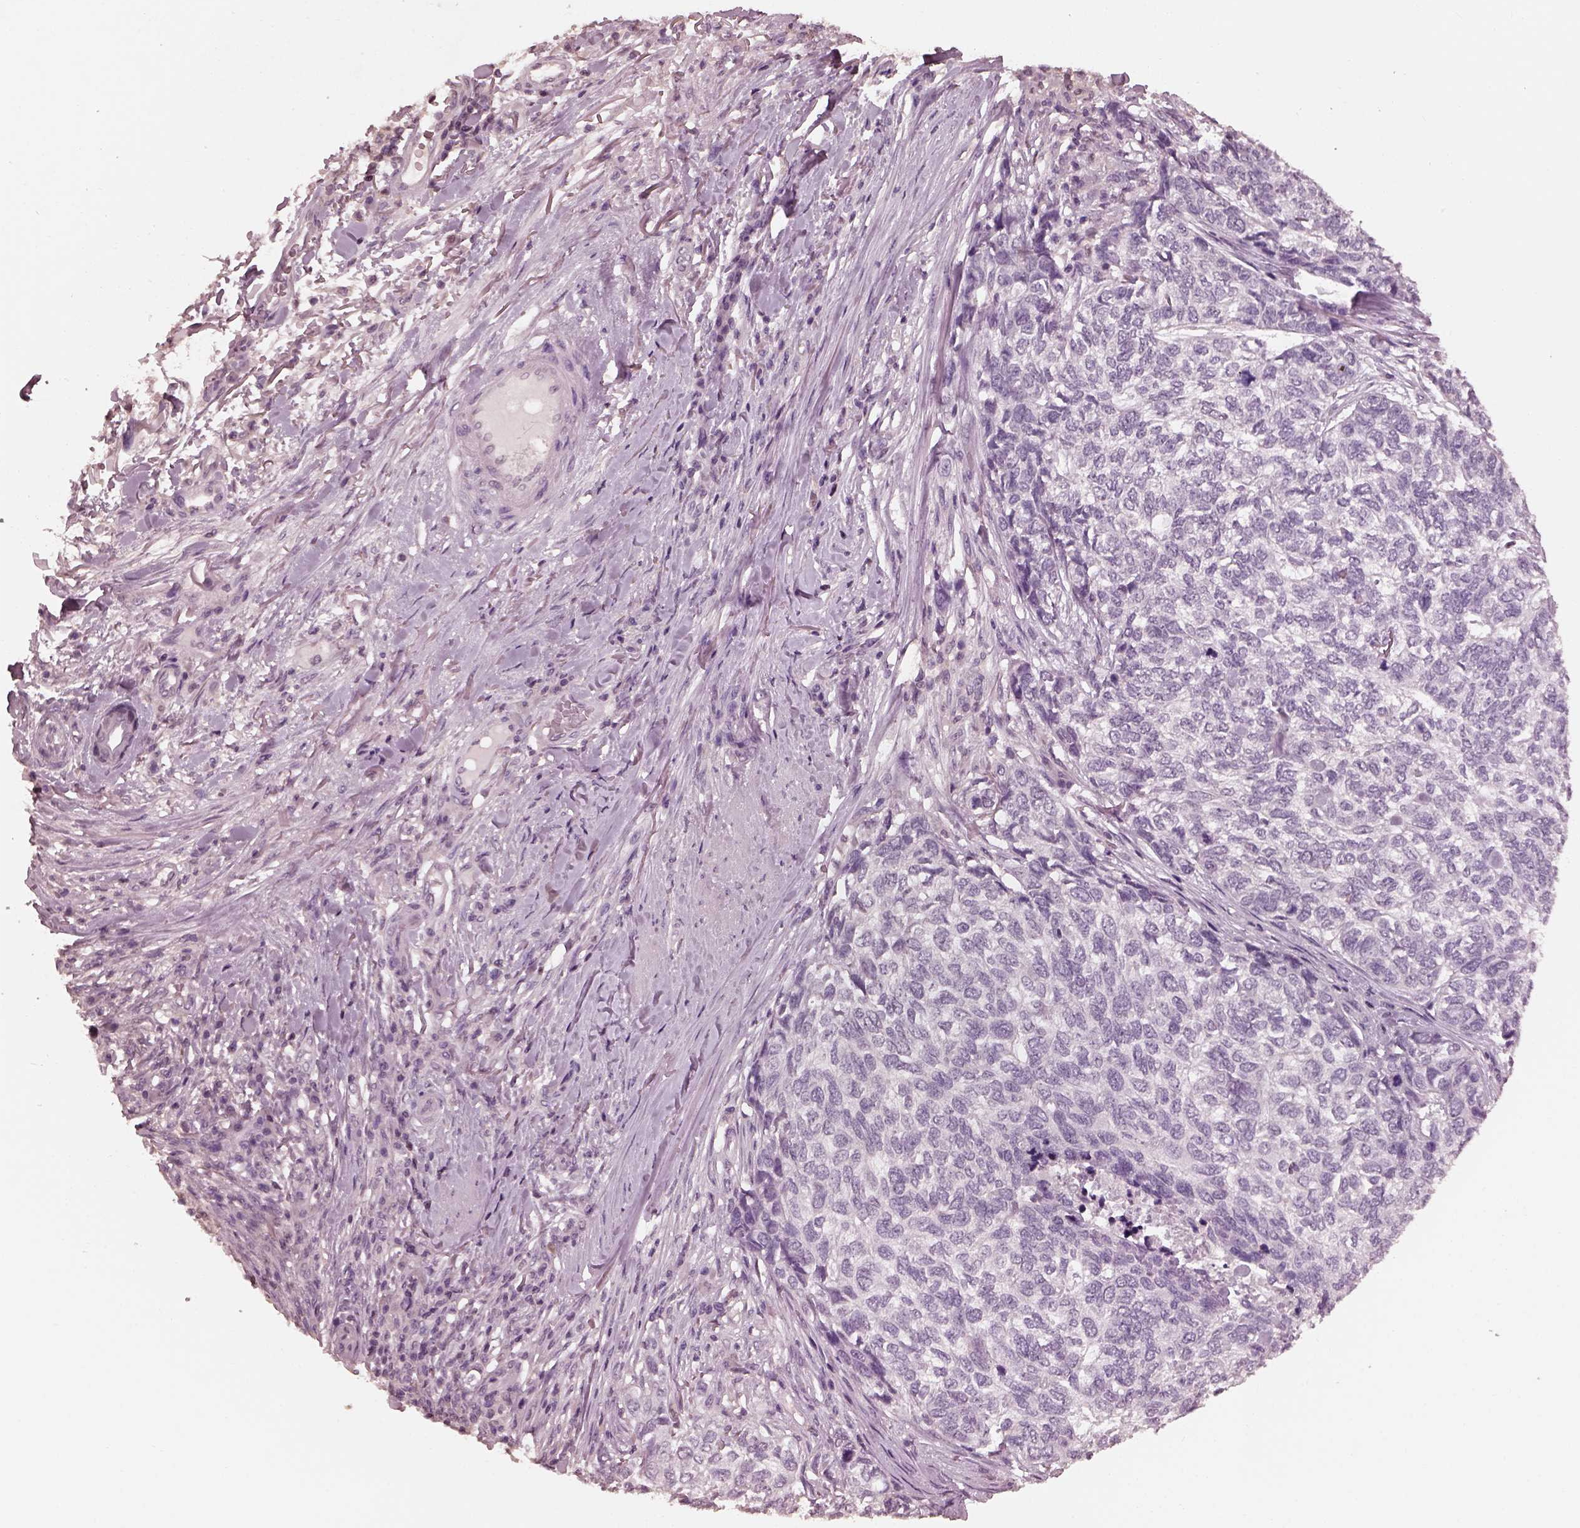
{"staining": {"intensity": "negative", "quantity": "none", "location": "none"}, "tissue": "skin cancer", "cell_type": "Tumor cells", "image_type": "cancer", "snomed": [{"axis": "morphology", "description": "Basal cell carcinoma"}, {"axis": "topography", "description": "Skin"}], "caption": "An IHC photomicrograph of skin basal cell carcinoma is shown. There is no staining in tumor cells of skin basal cell carcinoma.", "gene": "TSKS", "patient": {"sex": "female", "age": 65}}